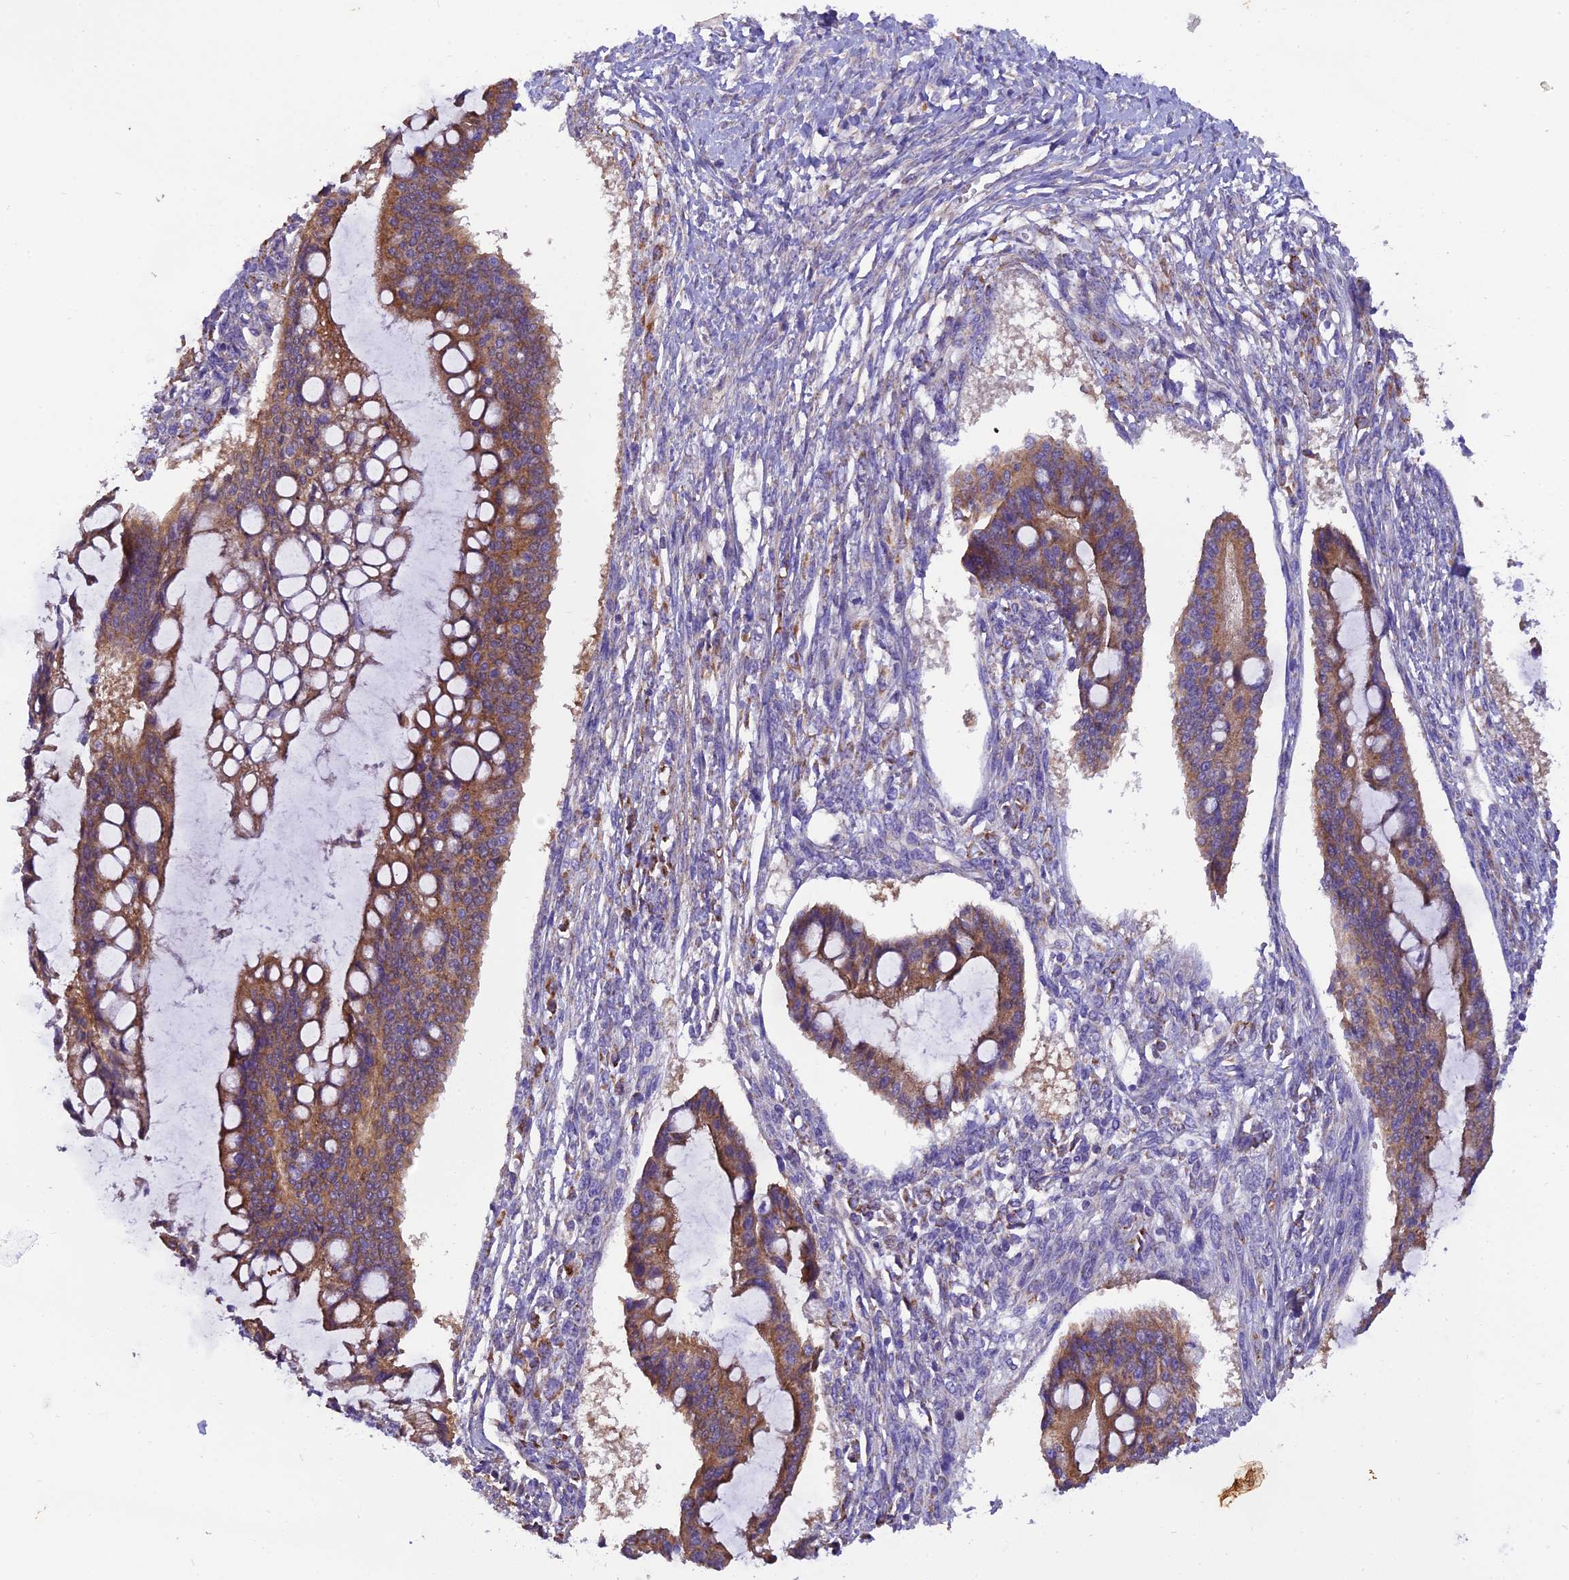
{"staining": {"intensity": "moderate", "quantity": ">75%", "location": "cytoplasmic/membranous"}, "tissue": "ovarian cancer", "cell_type": "Tumor cells", "image_type": "cancer", "snomed": [{"axis": "morphology", "description": "Cystadenocarcinoma, mucinous, NOS"}, {"axis": "topography", "description": "Ovary"}], "caption": "Ovarian cancer stained for a protein displays moderate cytoplasmic/membranous positivity in tumor cells.", "gene": "GPD1", "patient": {"sex": "female", "age": 73}}